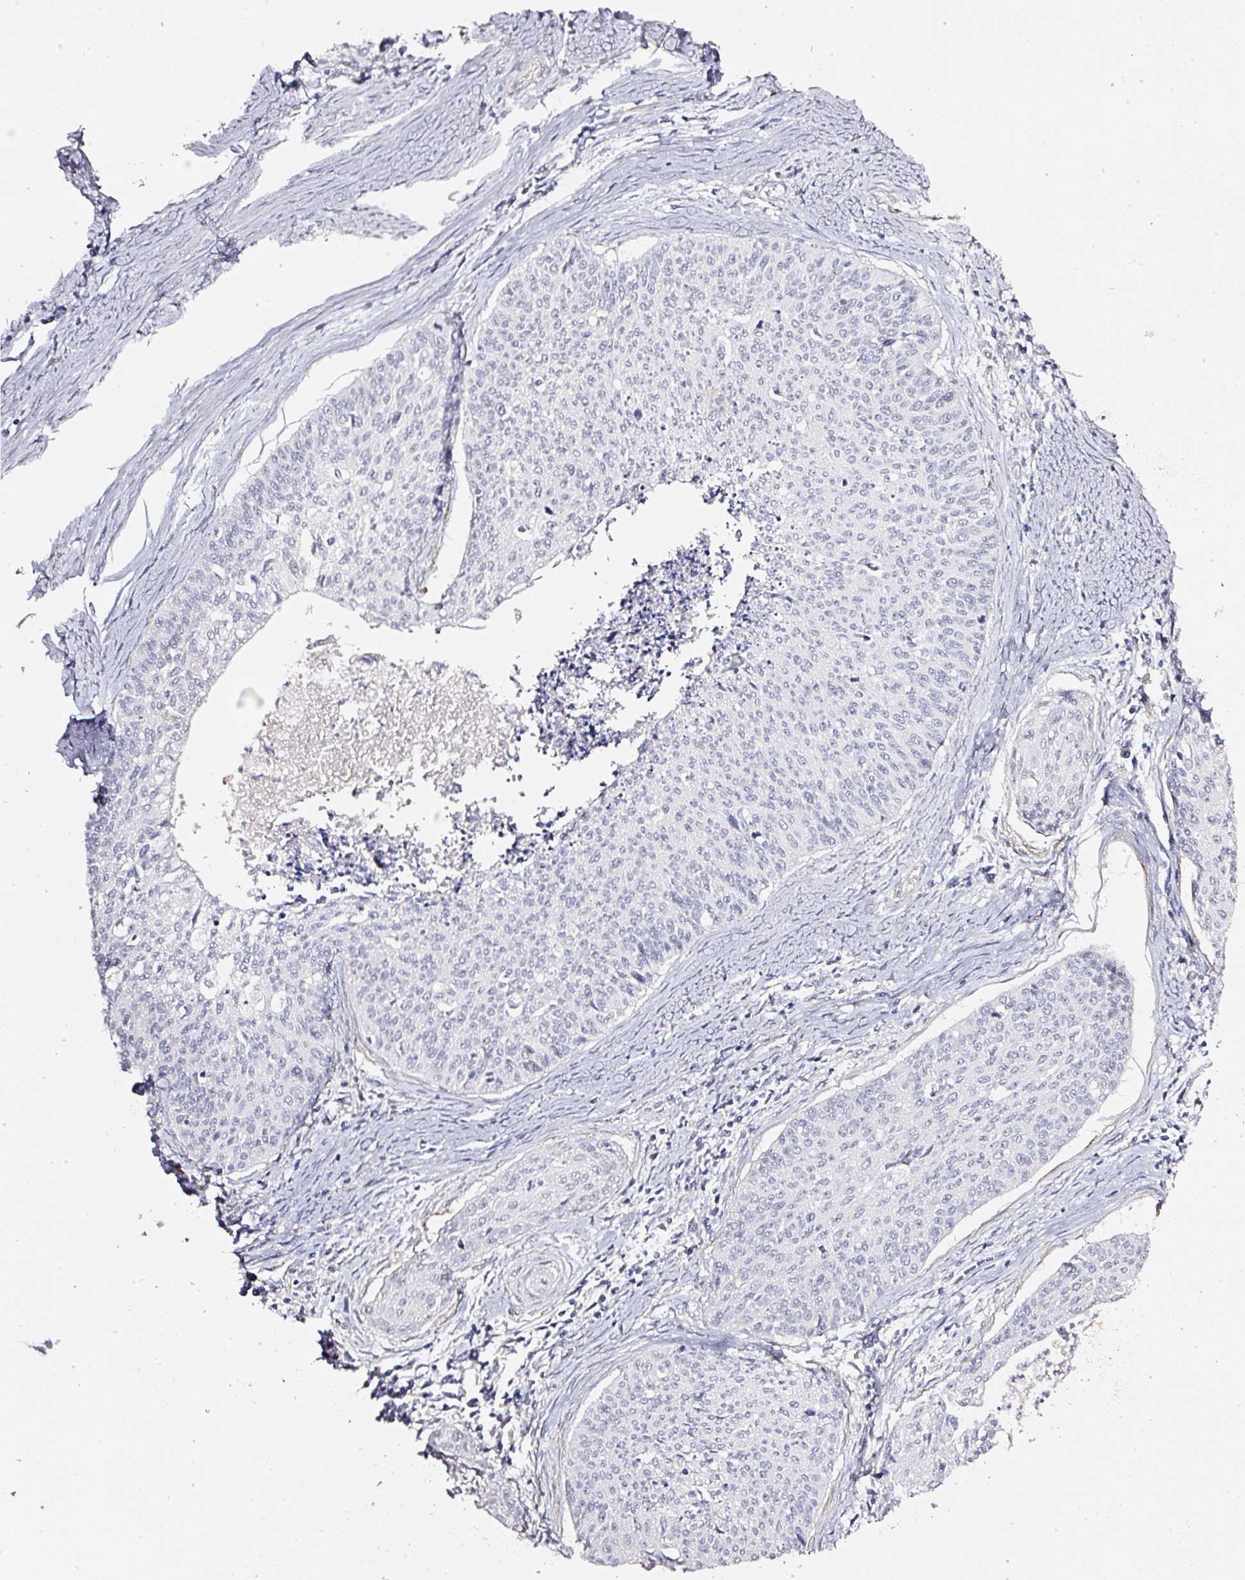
{"staining": {"intensity": "negative", "quantity": "none", "location": "none"}, "tissue": "cervical cancer", "cell_type": "Tumor cells", "image_type": "cancer", "snomed": [{"axis": "morphology", "description": "Squamous cell carcinoma, NOS"}, {"axis": "topography", "description": "Cervix"}], "caption": "This is an IHC photomicrograph of human cervical squamous cell carcinoma. There is no expression in tumor cells.", "gene": "TOGARAM1", "patient": {"sex": "female", "age": 55}}